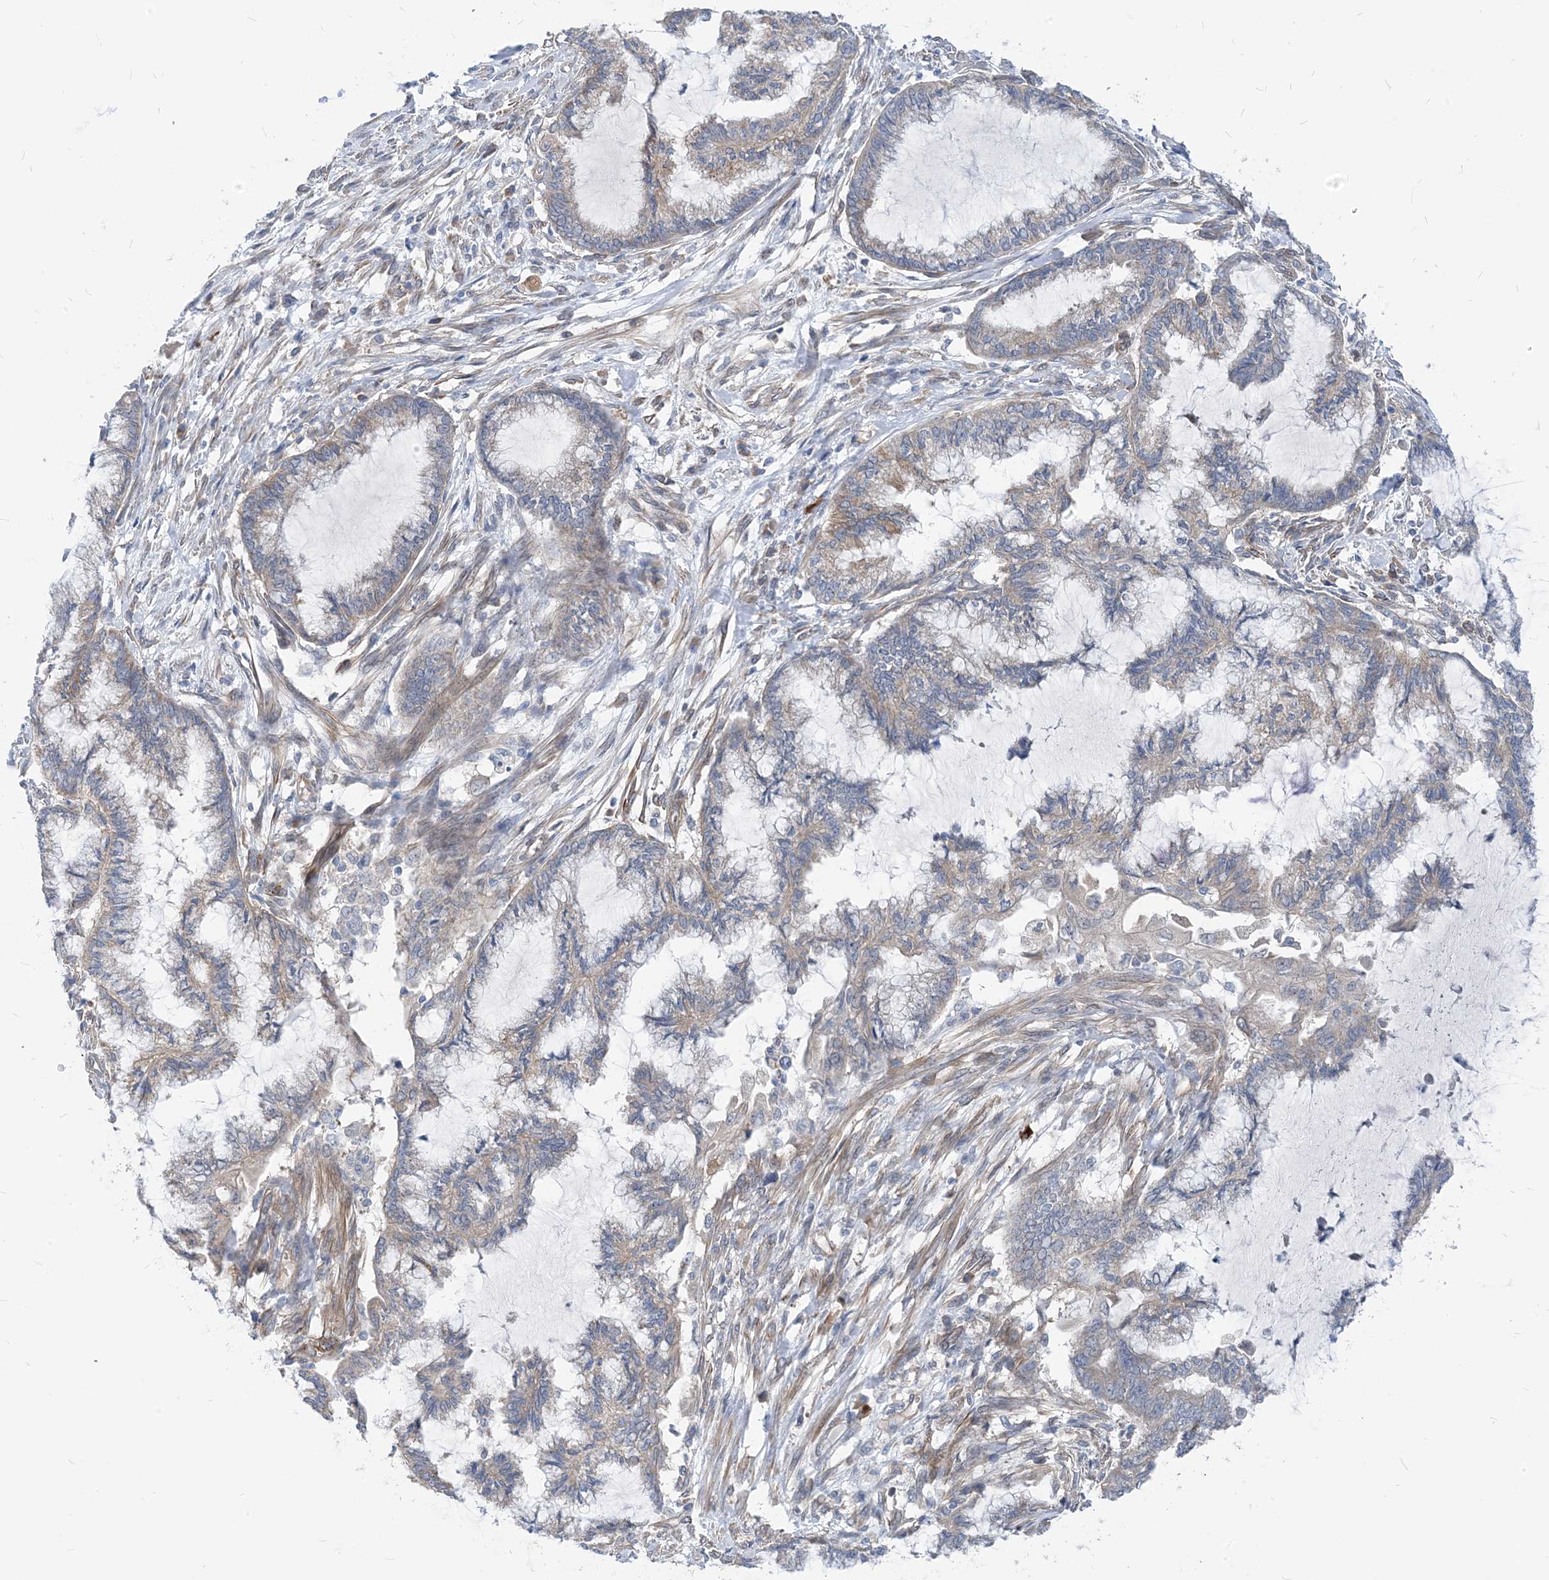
{"staining": {"intensity": "moderate", "quantity": "<25%", "location": "cytoplasmic/membranous"}, "tissue": "endometrial cancer", "cell_type": "Tumor cells", "image_type": "cancer", "snomed": [{"axis": "morphology", "description": "Adenocarcinoma, NOS"}, {"axis": "topography", "description": "Endometrium"}], "caption": "Immunohistochemical staining of endometrial cancer demonstrates low levels of moderate cytoplasmic/membranous positivity in about <25% of tumor cells. Using DAB (brown) and hematoxylin (blue) stains, captured at high magnification using brightfield microscopy.", "gene": "PLEKHA3", "patient": {"sex": "female", "age": 86}}